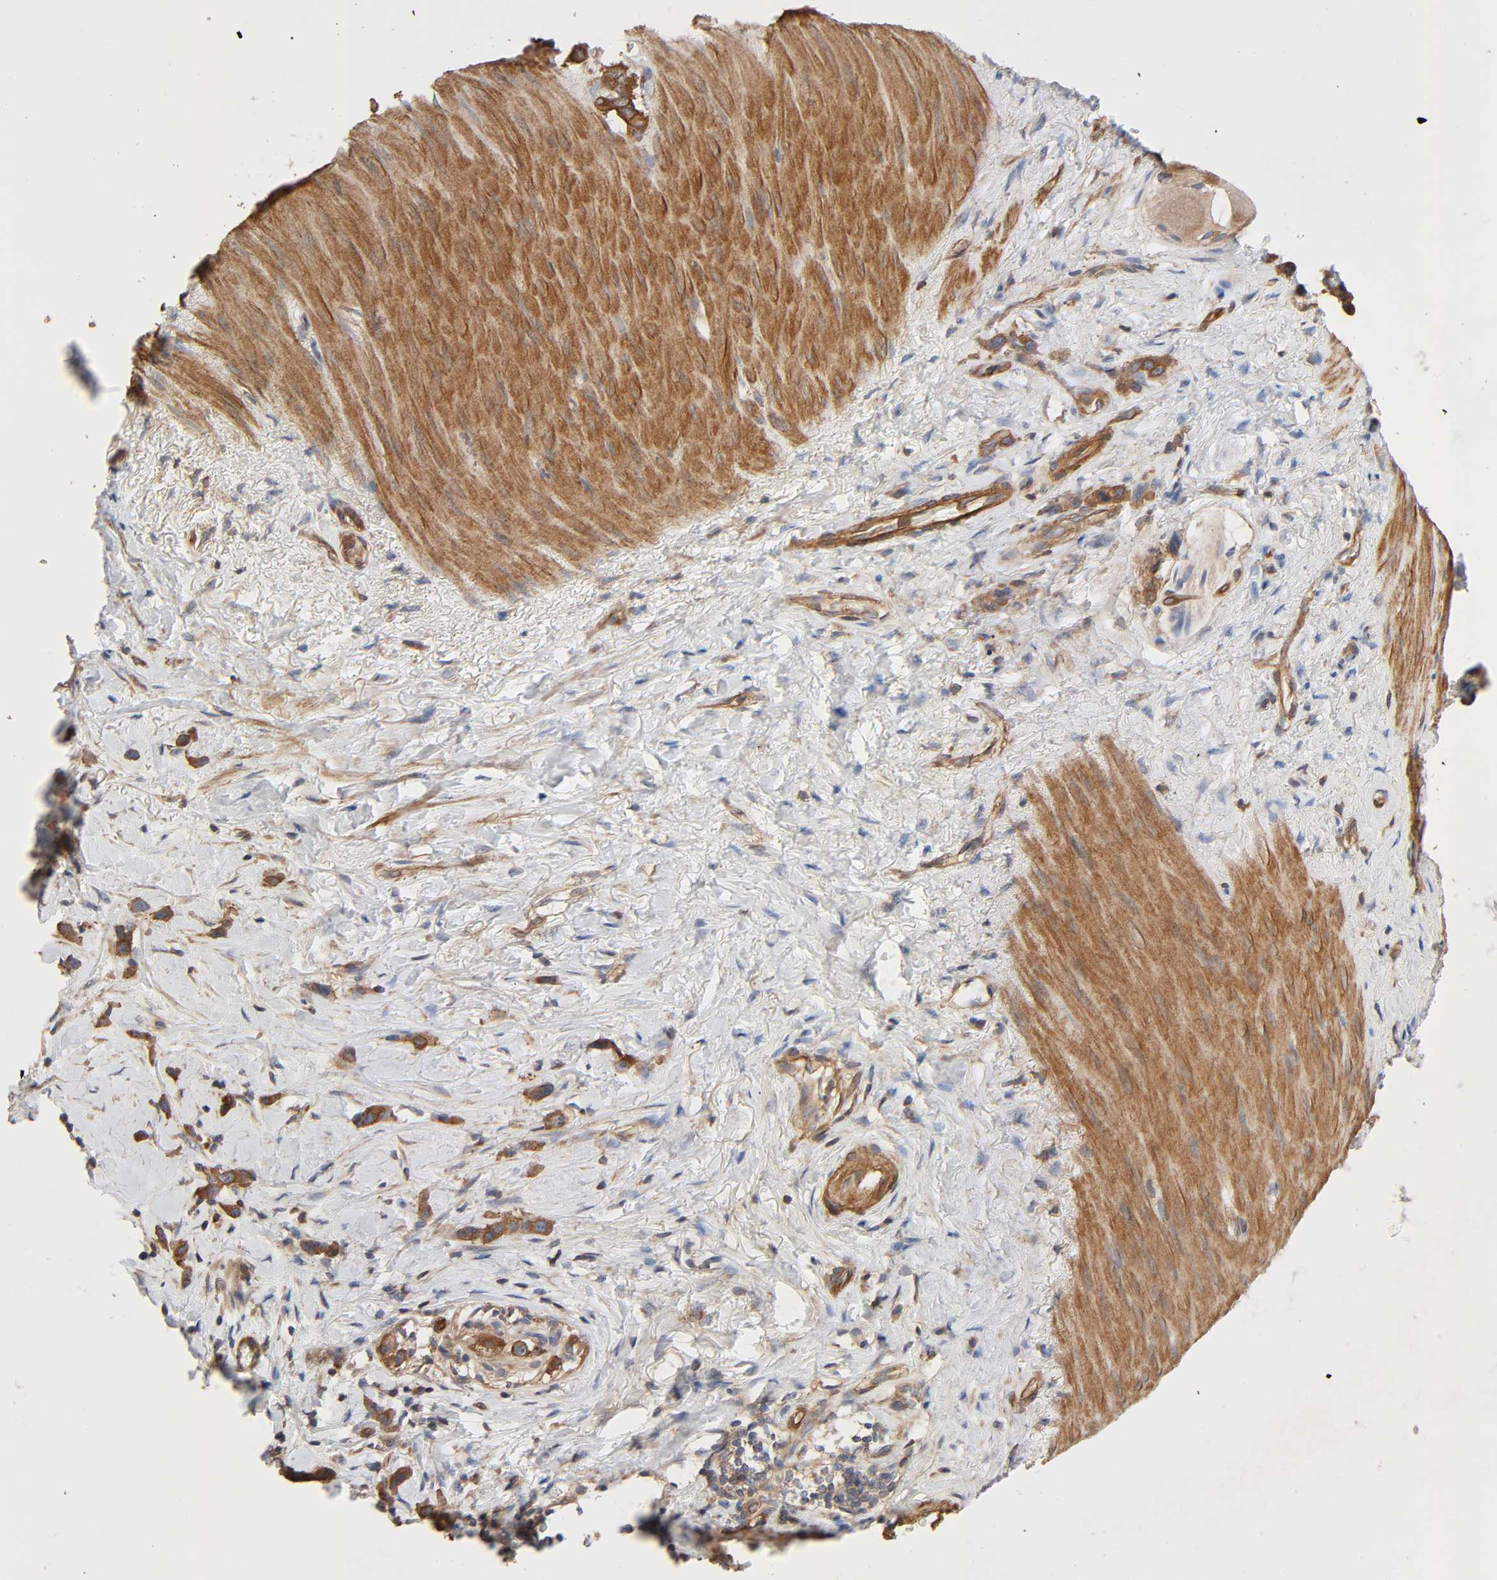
{"staining": {"intensity": "strong", "quantity": ">75%", "location": "cytoplasmic/membranous"}, "tissue": "stomach cancer", "cell_type": "Tumor cells", "image_type": "cancer", "snomed": [{"axis": "morphology", "description": "Normal tissue, NOS"}, {"axis": "morphology", "description": "Adenocarcinoma, NOS"}, {"axis": "morphology", "description": "Adenocarcinoma, High grade"}, {"axis": "topography", "description": "Stomach, upper"}, {"axis": "topography", "description": "Stomach"}], "caption": "Immunohistochemical staining of adenocarcinoma (stomach) shows high levels of strong cytoplasmic/membranous expression in about >75% of tumor cells.", "gene": "LAMTOR2", "patient": {"sex": "female", "age": 65}}